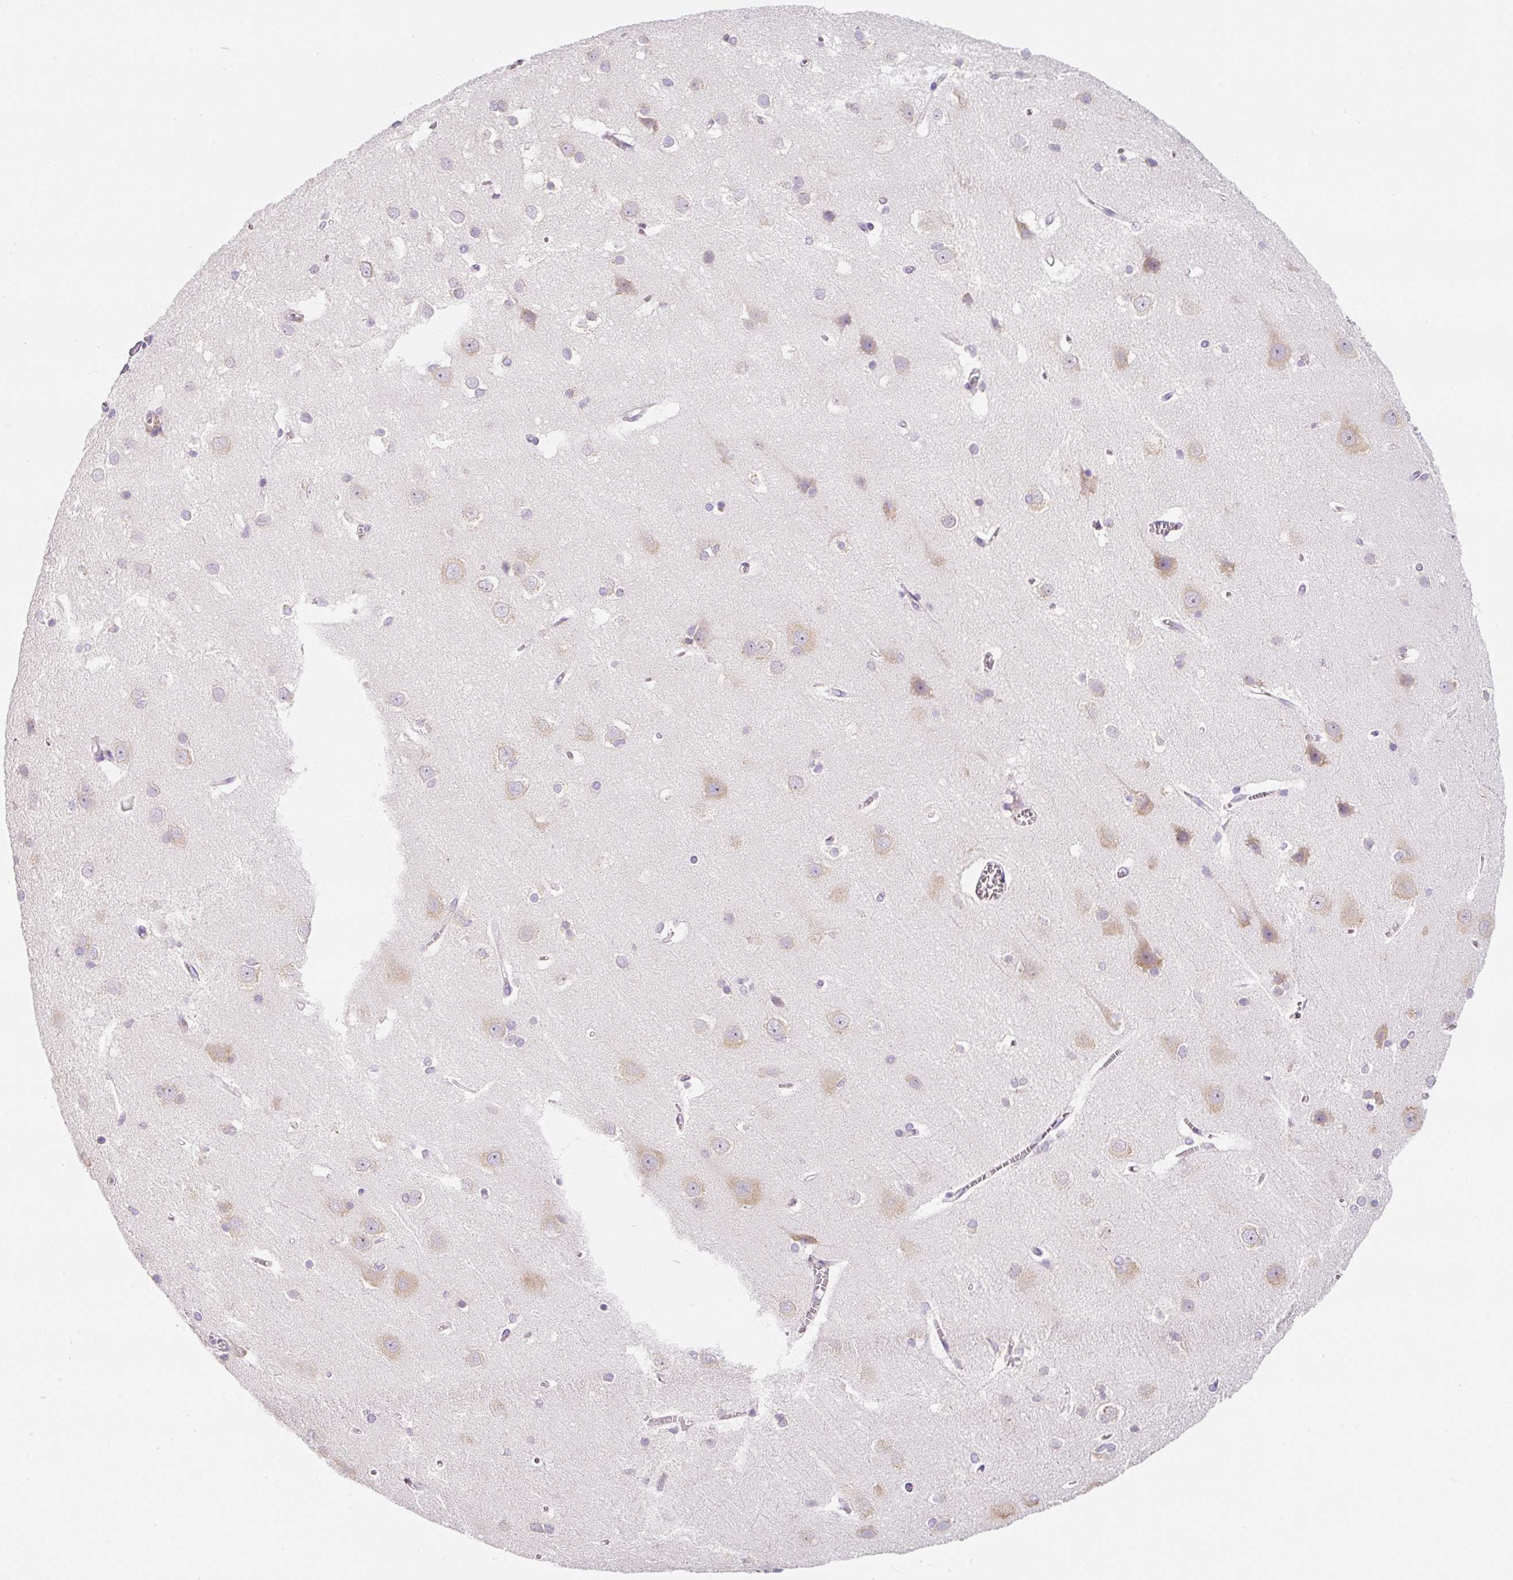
{"staining": {"intensity": "negative", "quantity": "none", "location": "none"}, "tissue": "cerebral cortex", "cell_type": "Endothelial cells", "image_type": "normal", "snomed": [{"axis": "morphology", "description": "Normal tissue, NOS"}, {"axis": "topography", "description": "Cerebral cortex"}], "caption": "The image demonstrates no significant staining in endothelial cells of cerebral cortex. (IHC, brightfield microscopy, high magnification).", "gene": "DDOST", "patient": {"sex": "male", "age": 37}}